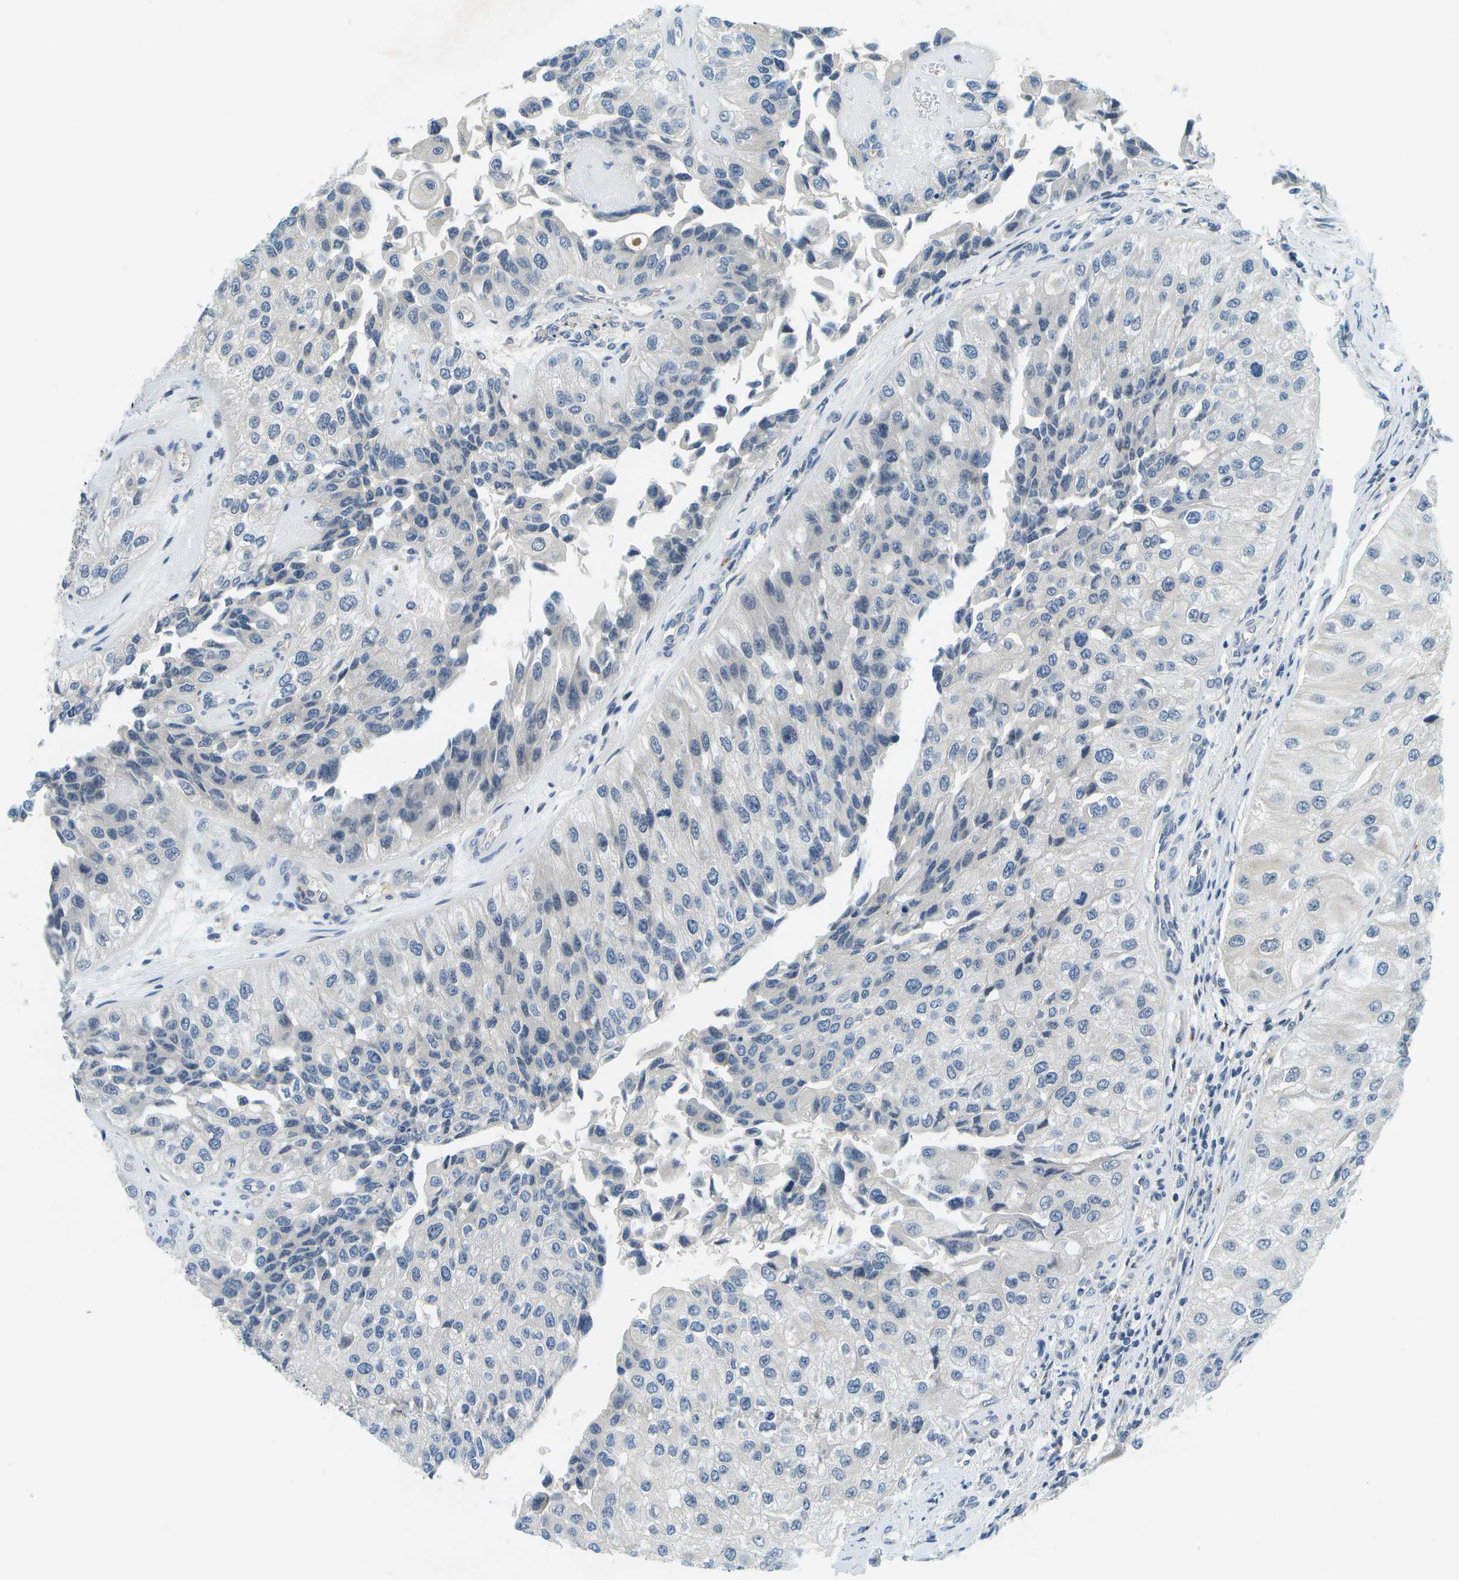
{"staining": {"intensity": "negative", "quantity": "none", "location": "none"}, "tissue": "urothelial cancer", "cell_type": "Tumor cells", "image_type": "cancer", "snomed": [{"axis": "morphology", "description": "Urothelial carcinoma, High grade"}, {"axis": "topography", "description": "Kidney"}, {"axis": "topography", "description": "Urinary bladder"}], "caption": "DAB immunohistochemical staining of urothelial cancer exhibits no significant positivity in tumor cells. (Brightfield microscopy of DAB immunohistochemistry at high magnification).", "gene": "RASGRP2", "patient": {"sex": "male", "age": 77}}